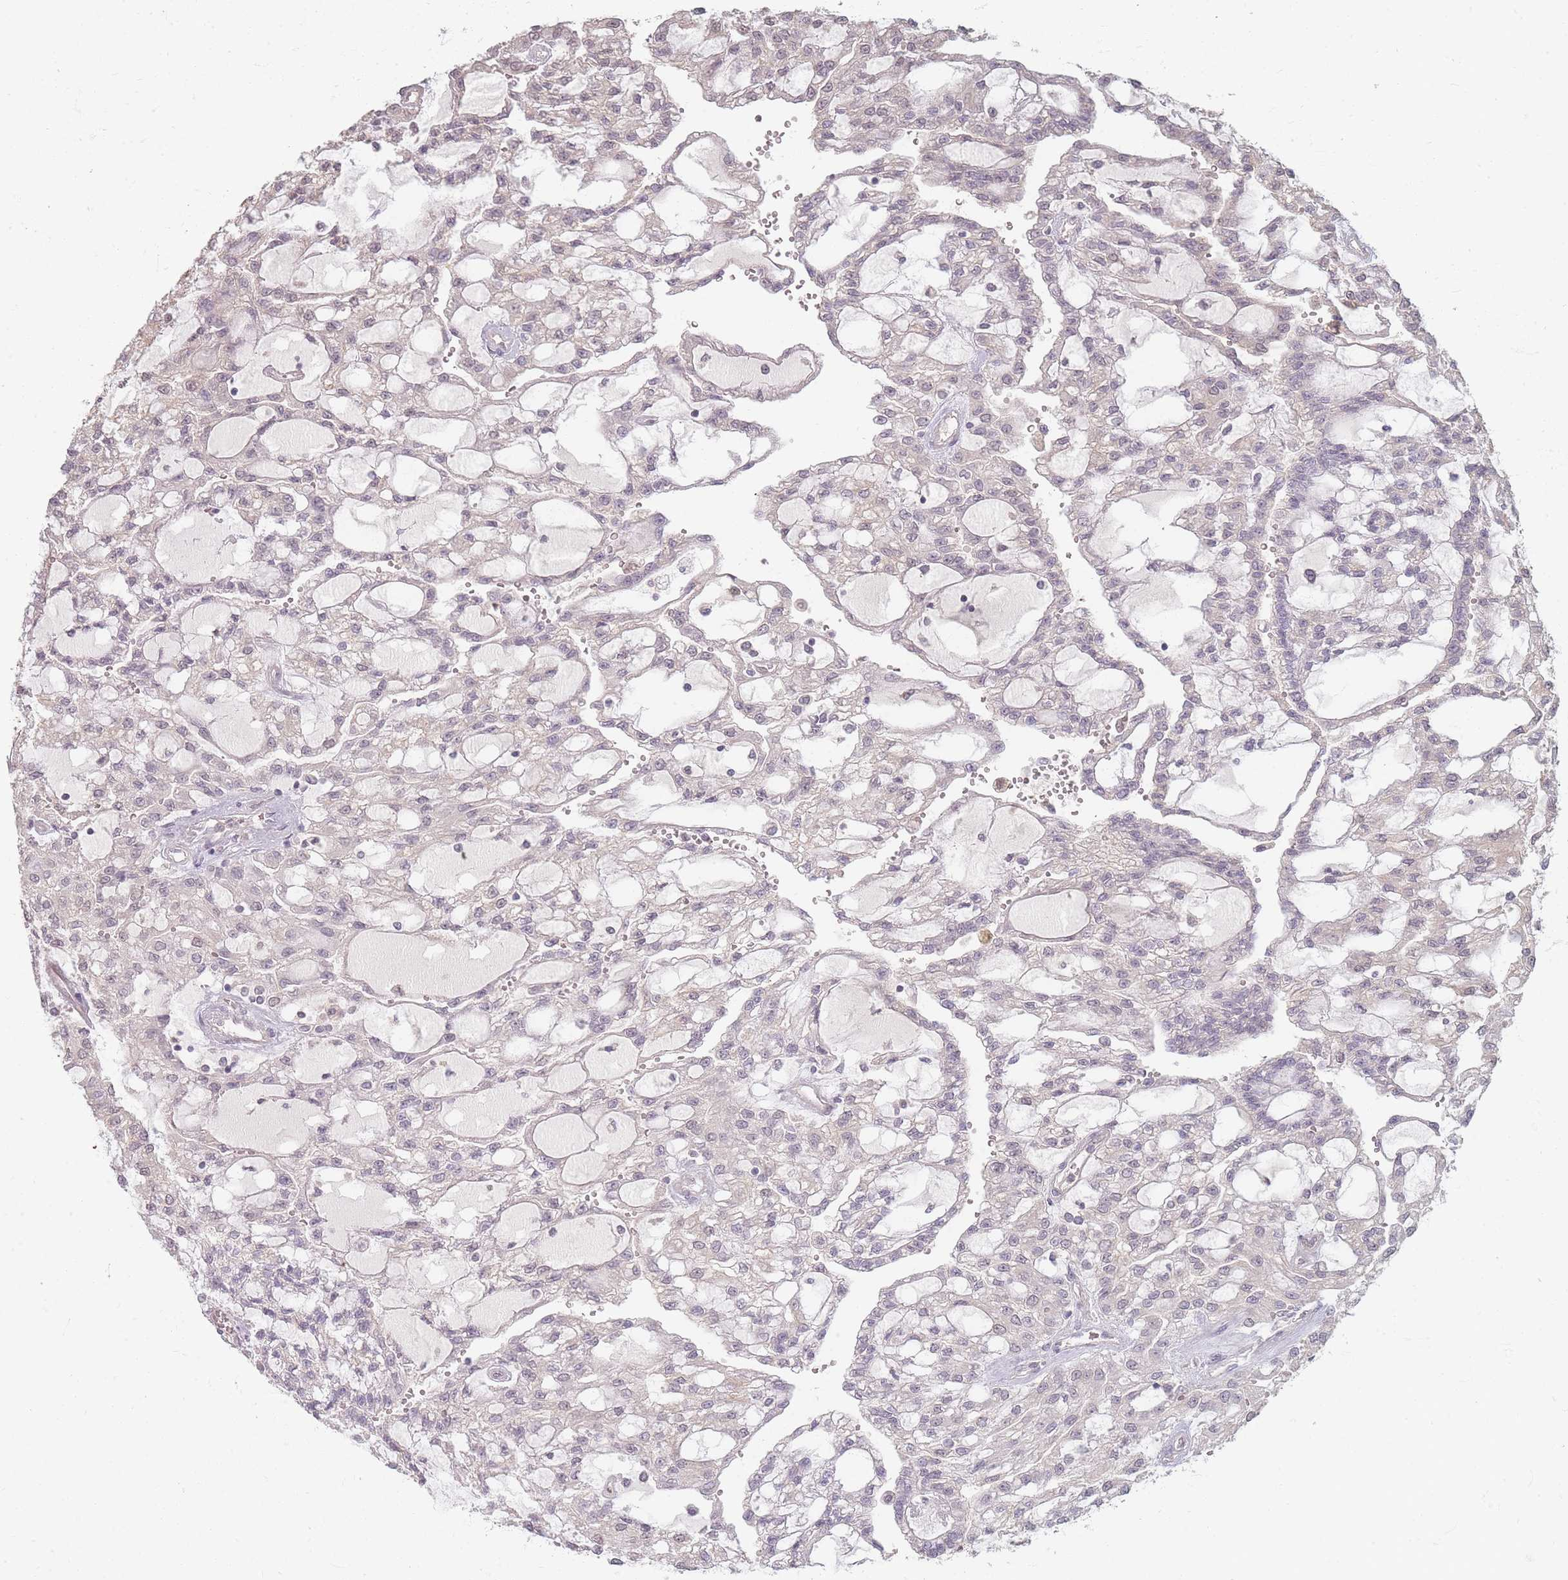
{"staining": {"intensity": "negative", "quantity": "none", "location": "none"}, "tissue": "renal cancer", "cell_type": "Tumor cells", "image_type": "cancer", "snomed": [{"axis": "morphology", "description": "Adenocarcinoma, NOS"}, {"axis": "topography", "description": "Kidney"}], "caption": "Immunohistochemical staining of human renal cancer (adenocarcinoma) exhibits no significant expression in tumor cells. (DAB (3,3'-diaminobenzidine) IHC, high magnification).", "gene": "RFTN1", "patient": {"sex": "male", "age": 63}}